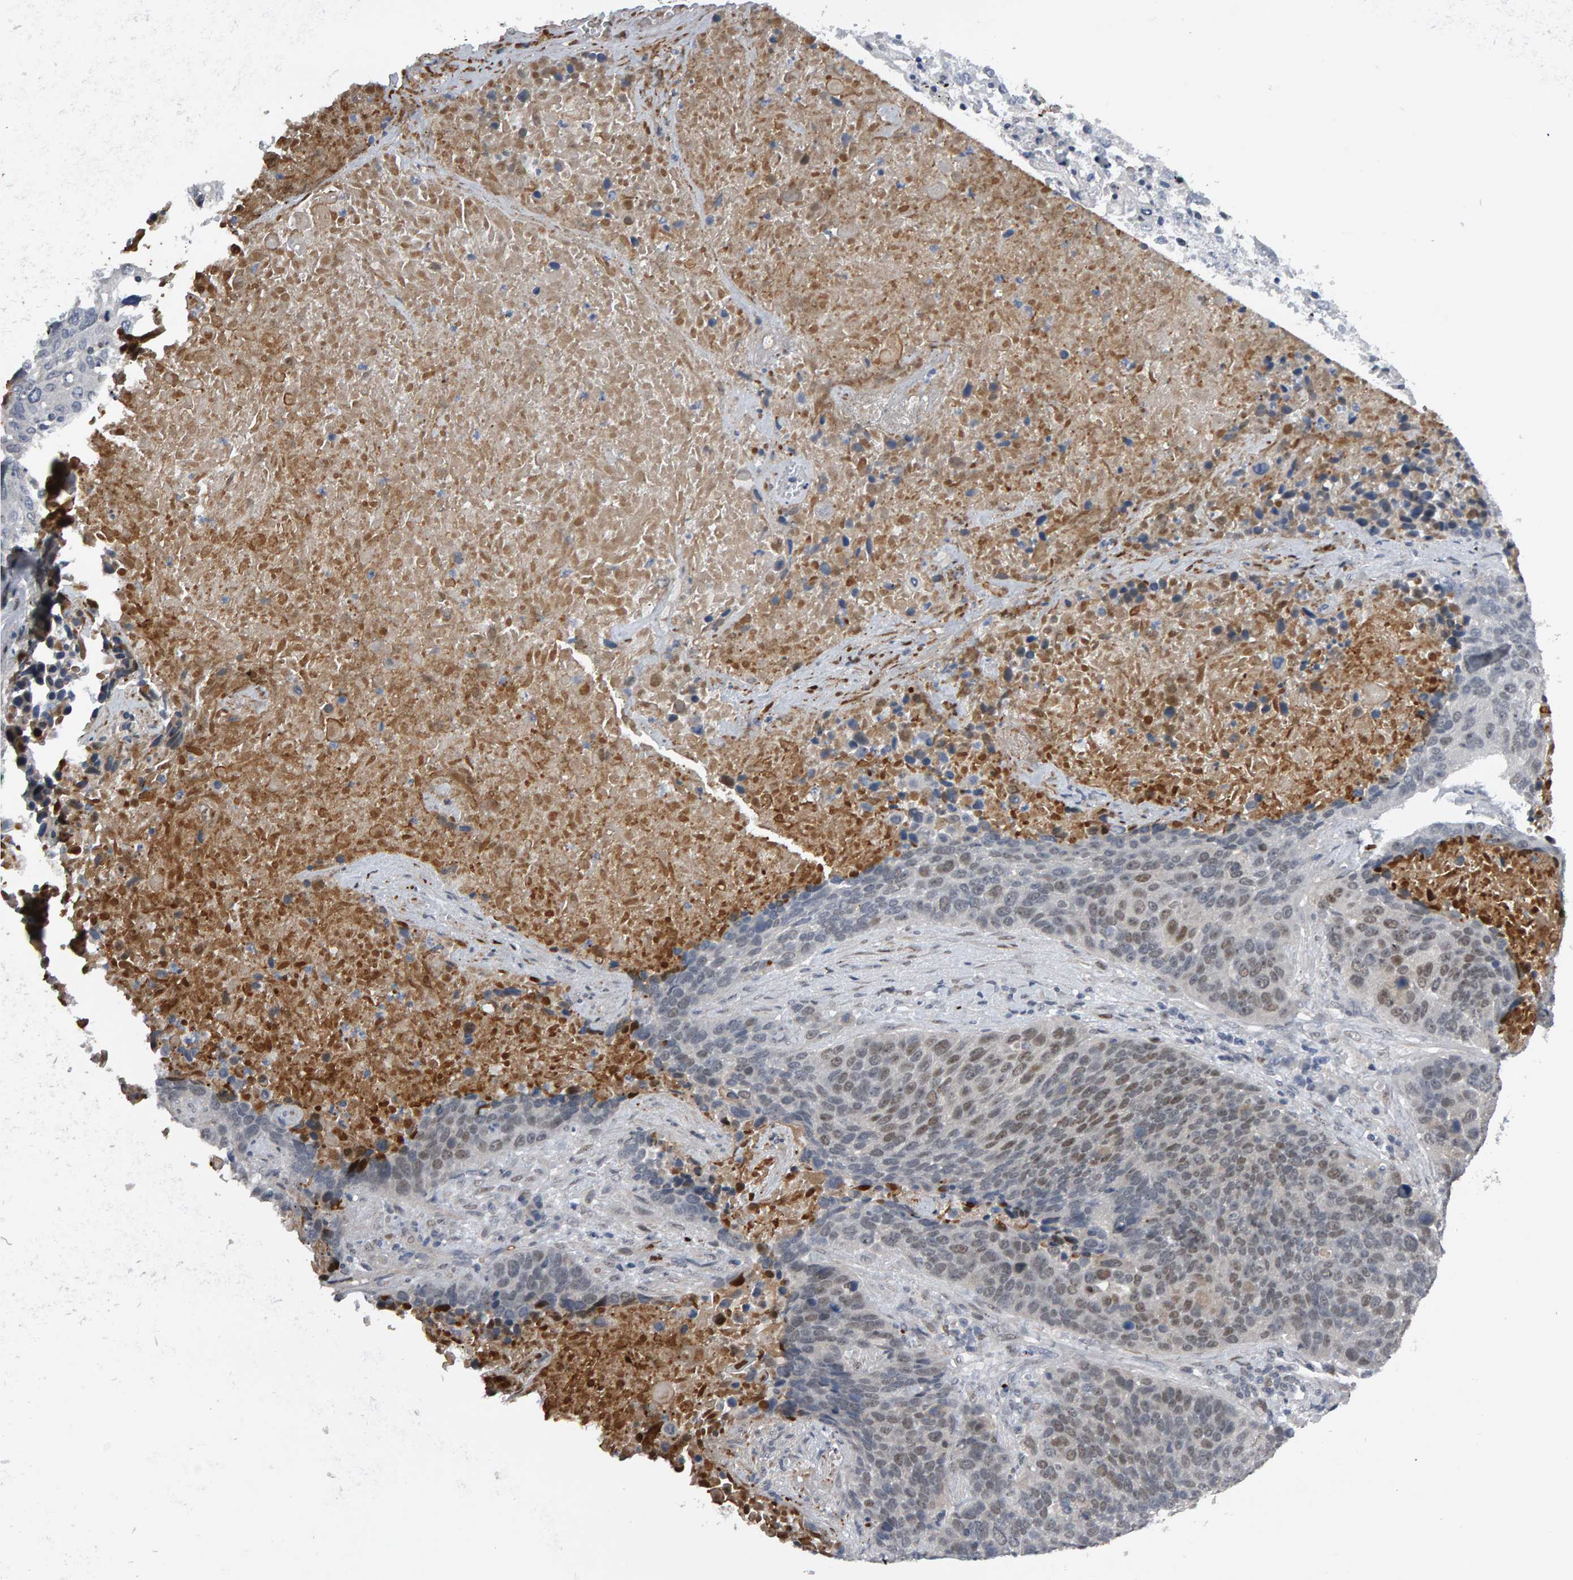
{"staining": {"intensity": "weak", "quantity": "<25%", "location": "nuclear"}, "tissue": "lung cancer", "cell_type": "Tumor cells", "image_type": "cancer", "snomed": [{"axis": "morphology", "description": "Squamous cell carcinoma, NOS"}, {"axis": "topography", "description": "Lung"}], "caption": "This is an immunohistochemistry (IHC) image of human lung cancer (squamous cell carcinoma). There is no positivity in tumor cells.", "gene": "IPO8", "patient": {"sex": "male", "age": 65}}